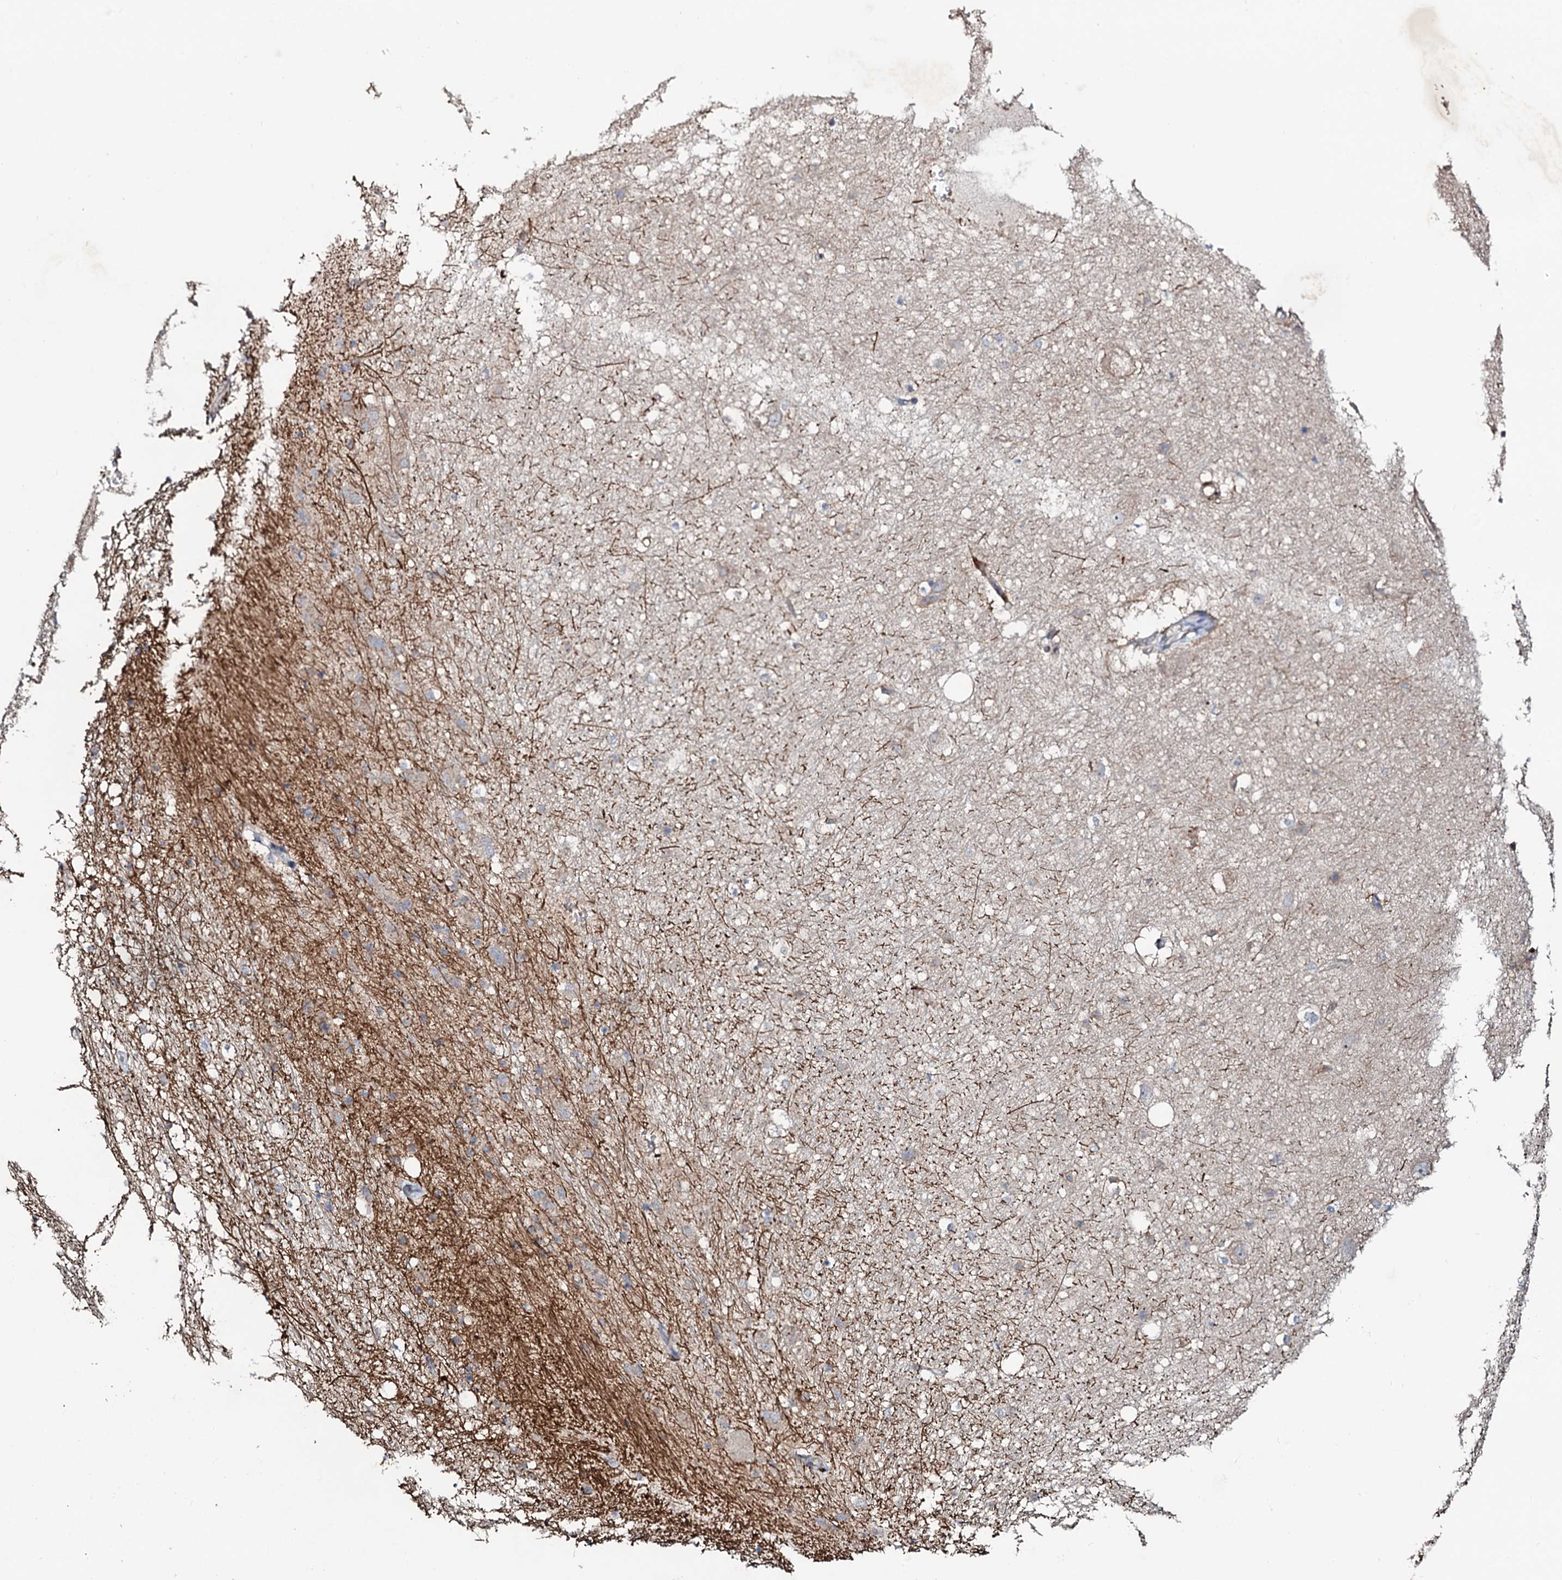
{"staining": {"intensity": "weak", "quantity": "<25%", "location": "cytoplasmic/membranous"}, "tissue": "hippocampus", "cell_type": "Glial cells", "image_type": "normal", "snomed": [{"axis": "morphology", "description": "Normal tissue, NOS"}, {"axis": "topography", "description": "Hippocampus"}], "caption": "High magnification brightfield microscopy of benign hippocampus stained with DAB (3,3'-diaminobenzidine) (brown) and counterstained with hematoxylin (blue): glial cells show no significant expression.", "gene": "COG6", "patient": {"sex": "female", "age": 52}}